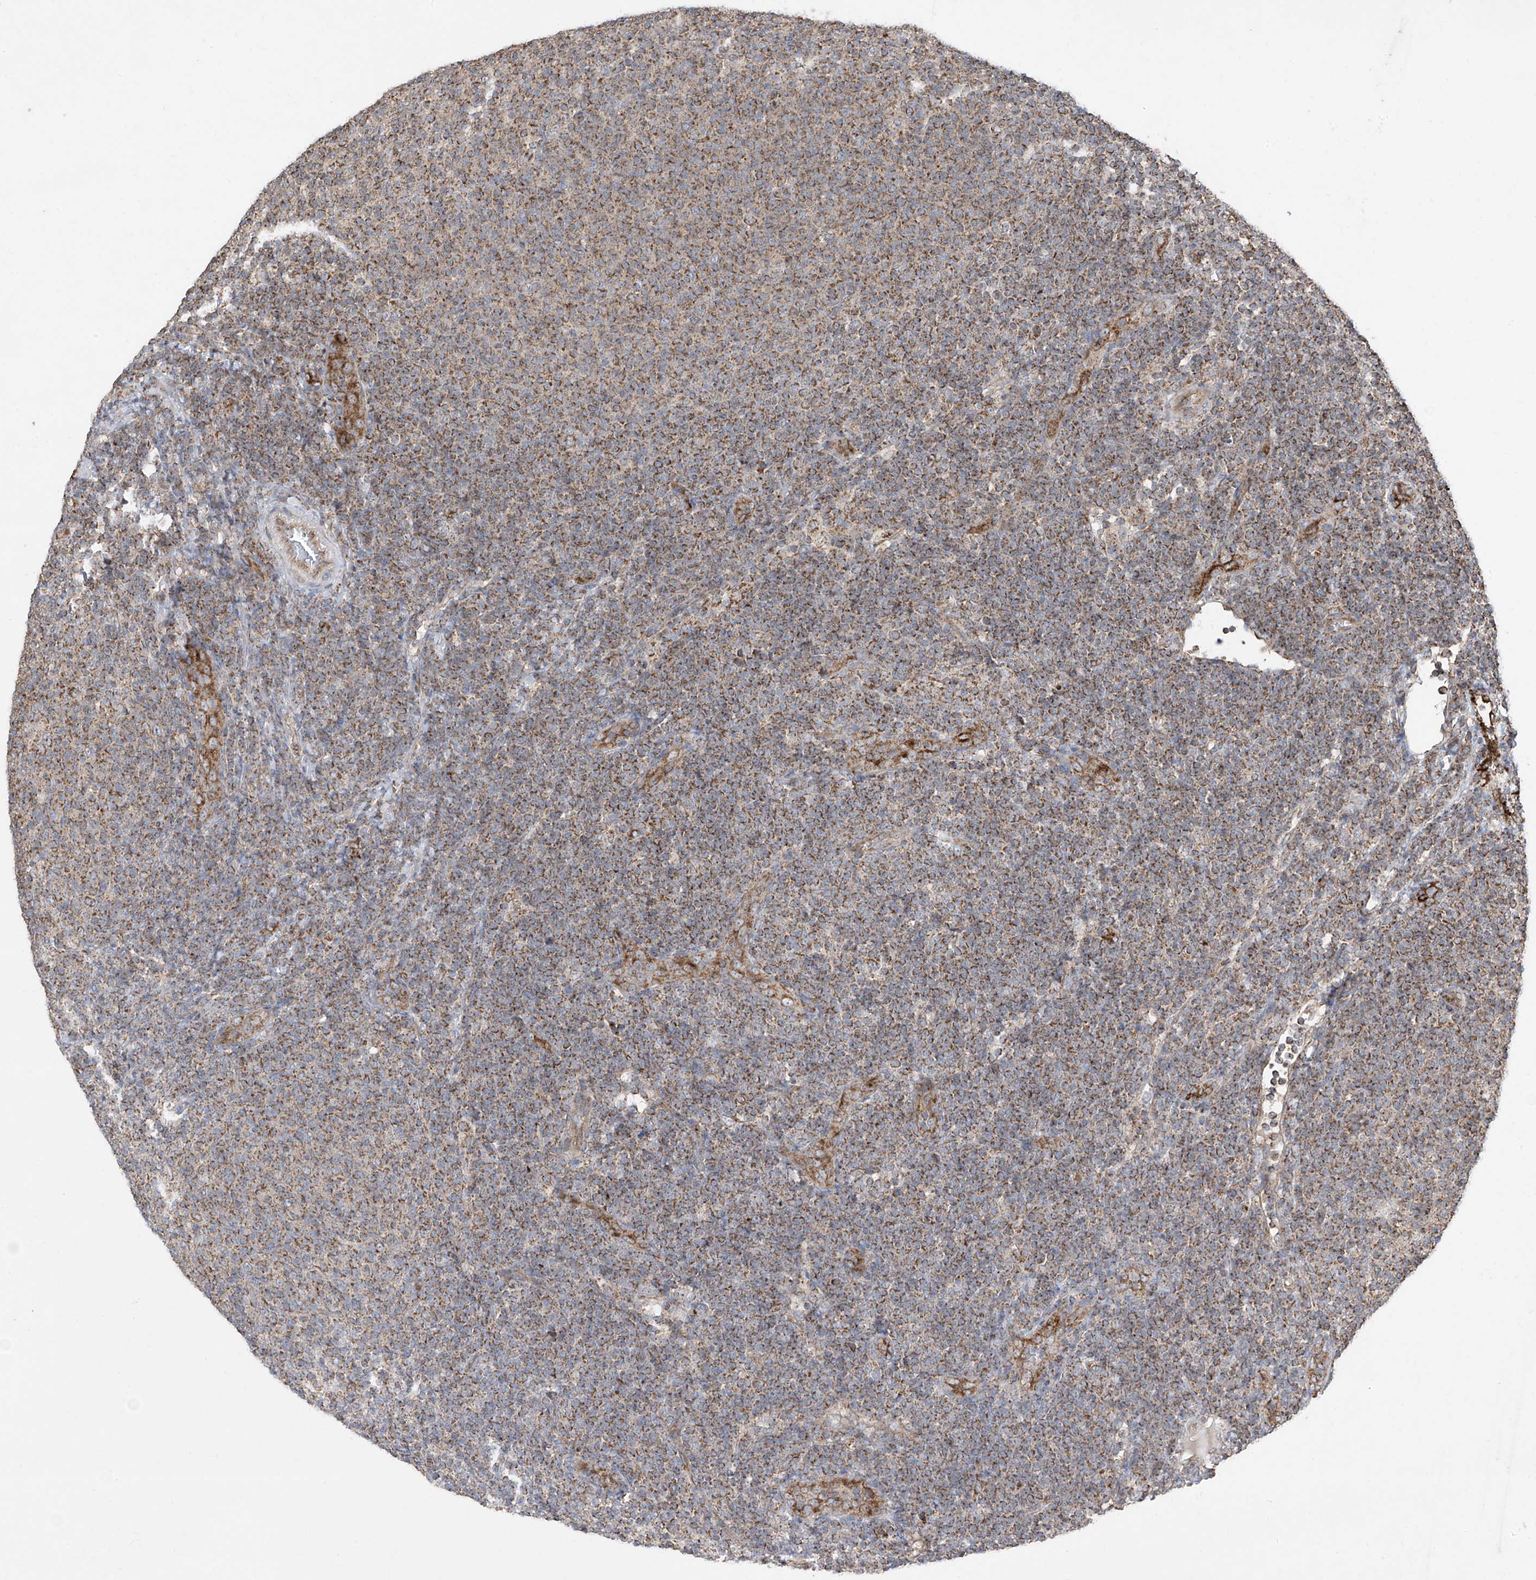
{"staining": {"intensity": "moderate", "quantity": ">75%", "location": "cytoplasmic/membranous"}, "tissue": "lymphoma", "cell_type": "Tumor cells", "image_type": "cancer", "snomed": [{"axis": "morphology", "description": "Malignant lymphoma, non-Hodgkin's type, Low grade"}, {"axis": "topography", "description": "Lymph node"}], "caption": "A histopathology image of malignant lymphoma, non-Hodgkin's type (low-grade) stained for a protein exhibits moderate cytoplasmic/membranous brown staining in tumor cells.", "gene": "UQCC1", "patient": {"sex": "male", "age": 66}}